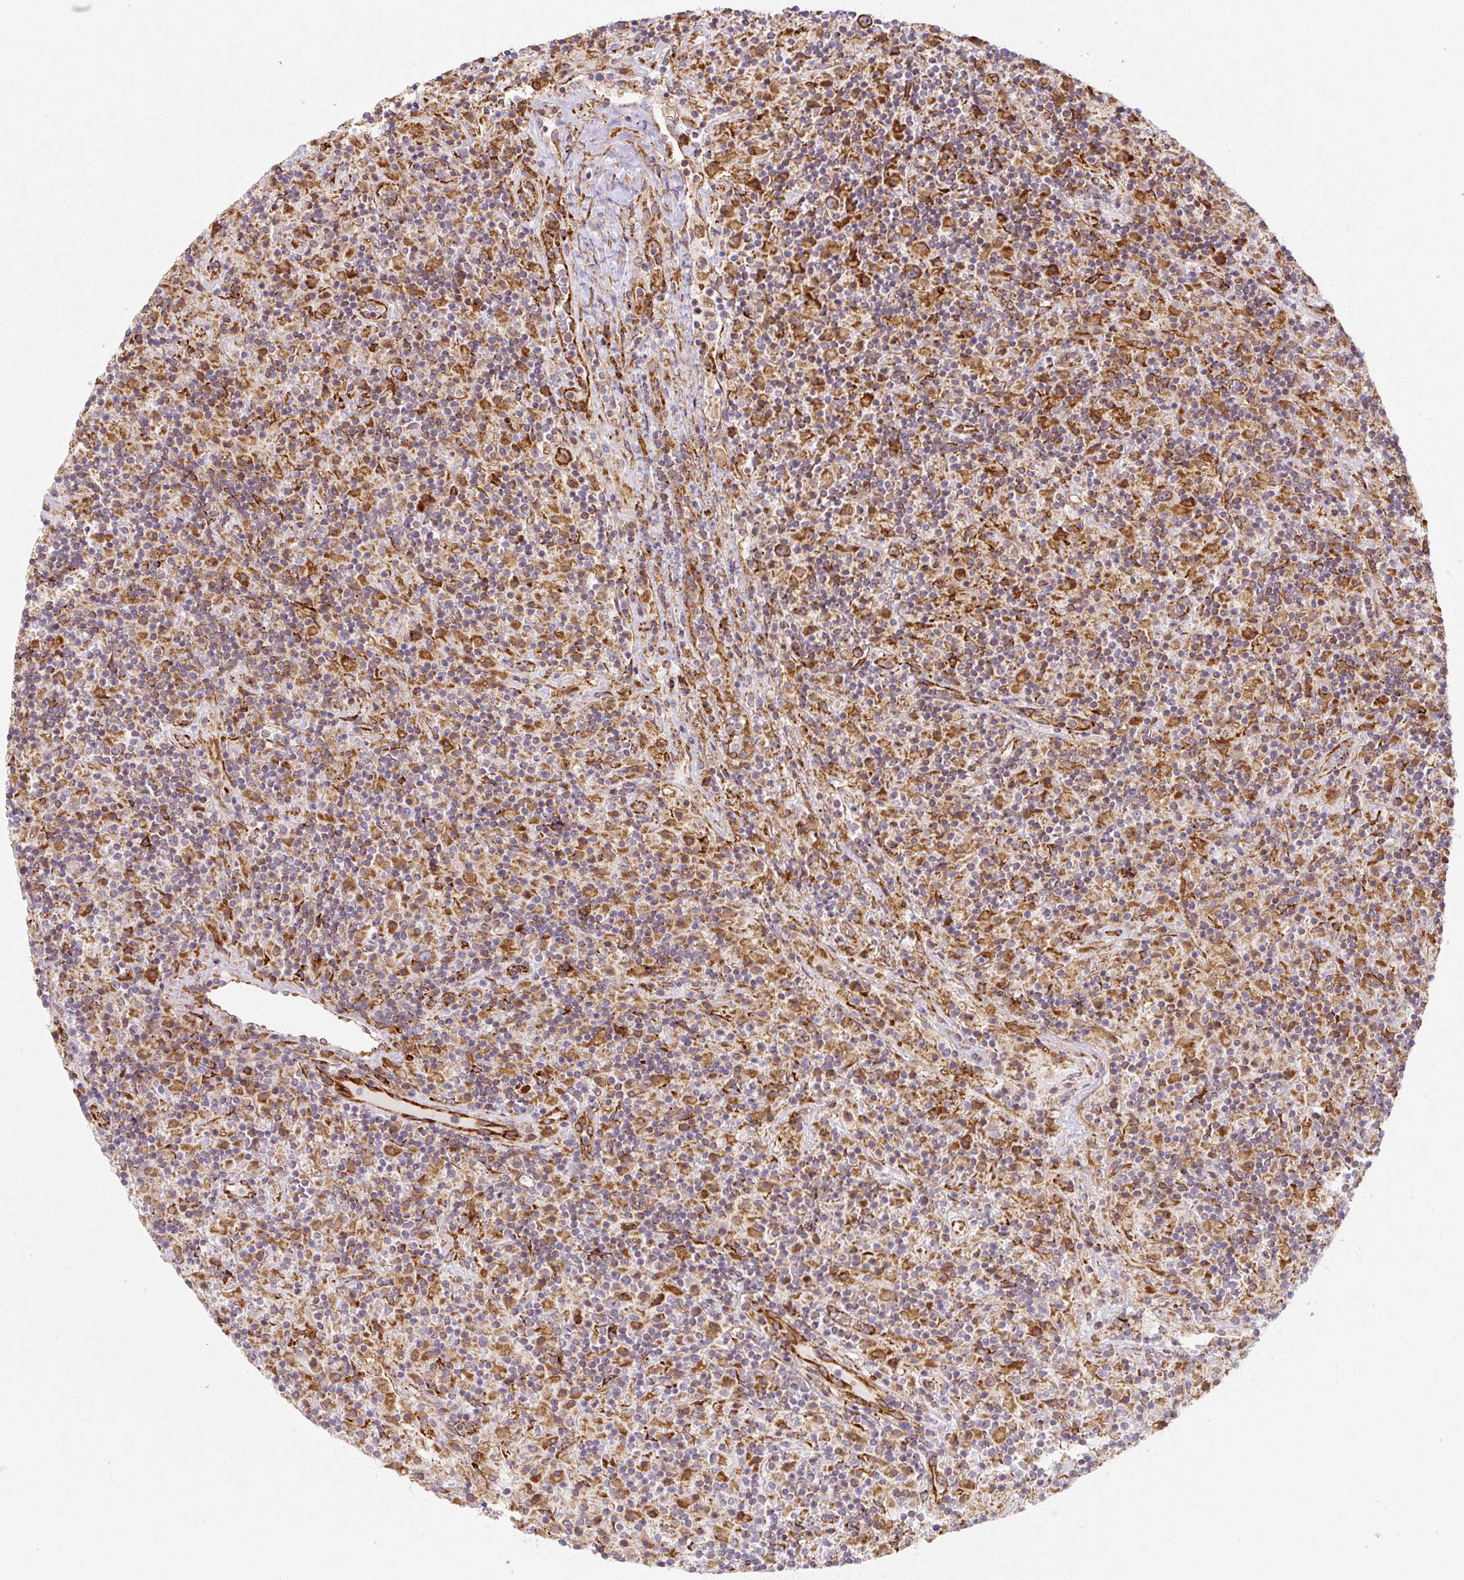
{"staining": {"intensity": "moderate", "quantity": ">75%", "location": "cytoplasmic/membranous"}, "tissue": "lymphoma", "cell_type": "Tumor cells", "image_type": "cancer", "snomed": [{"axis": "morphology", "description": "Hodgkin's disease, NOS"}, {"axis": "topography", "description": "Lymph node"}], "caption": "Lymphoma stained with immunohistochemistry (IHC) reveals moderate cytoplasmic/membranous staining in about >75% of tumor cells.", "gene": "ERAP2", "patient": {"sex": "male", "age": 70}}